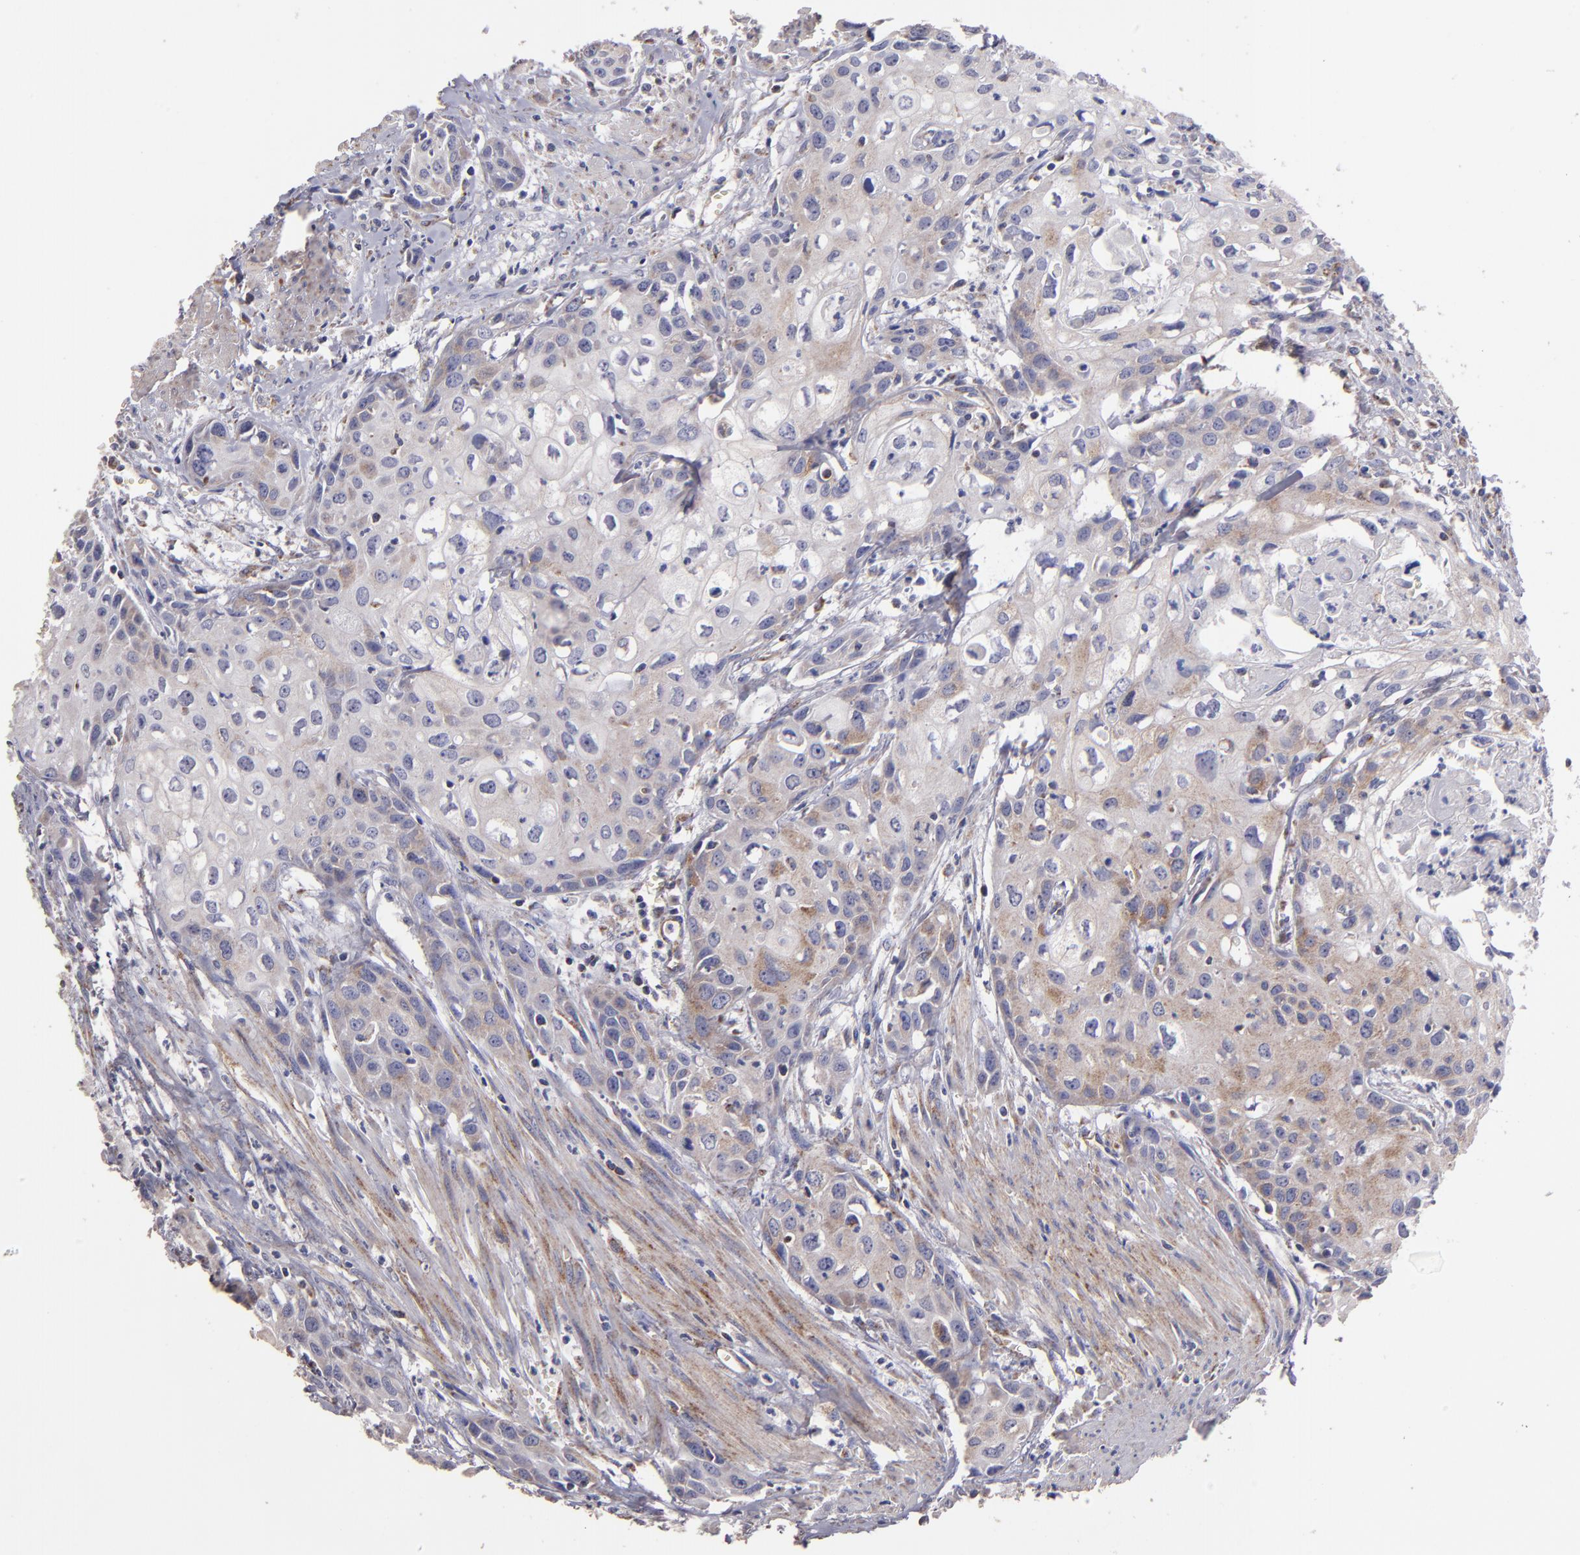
{"staining": {"intensity": "weak", "quantity": ">75%", "location": "cytoplasmic/membranous"}, "tissue": "urothelial cancer", "cell_type": "Tumor cells", "image_type": "cancer", "snomed": [{"axis": "morphology", "description": "Urothelial carcinoma, High grade"}, {"axis": "topography", "description": "Urinary bladder"}], "caption": "Human urothelial cancer stained for a protein (brown) displays weak cytoplasmic/membranous positive staining in about >75% of tumor cells.", "gene": "CLTA", "patient": {"sex": "male", "age": 54}}